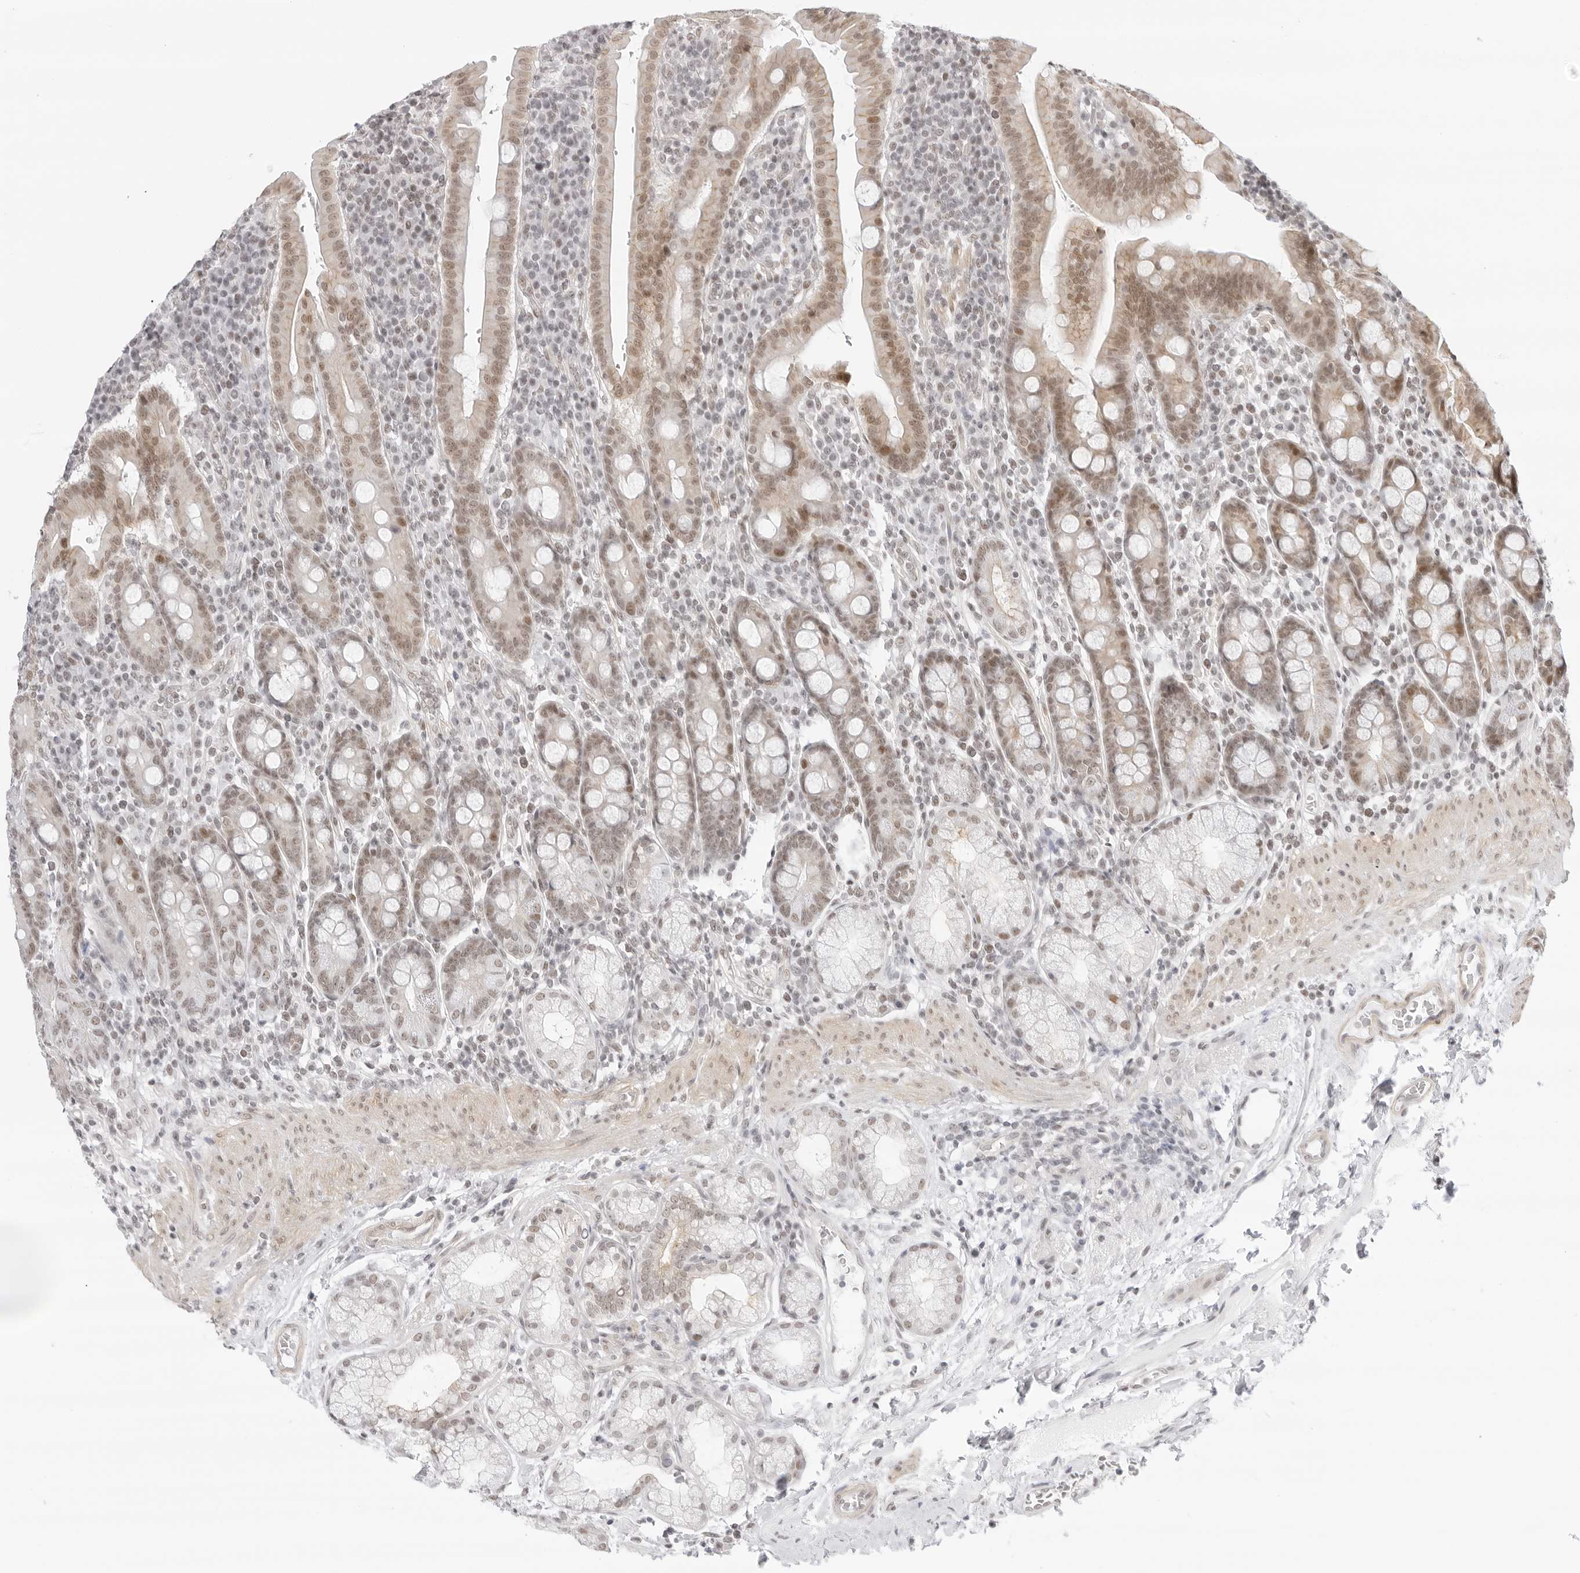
{"staining": {"intensity": "moderate", "quantity": ">75%", "location": "cytoplasmic/membranous,nuclear"}, "tissue": "duodenum", "cell_type": "Glandular cells", "image_type": "normal", "snomed": [{"axis": "morphology", "description": "Normal tissue, NOS"}, {"axis": "morphology", "description": "Adenocarcinoma, NOS"}, {"axis": "topography", "description": "Pancreas"}, {"axis": "topography", "description": "Duodenum"}], "caption": "This is a micrograph of IHC staining of normal duodenum, which shows moderate staining in the cytoplasmic/membranous,nuclear of glandular cells.", "gene": "TCIM", "patient": {"sex": "male", "age": 50}}